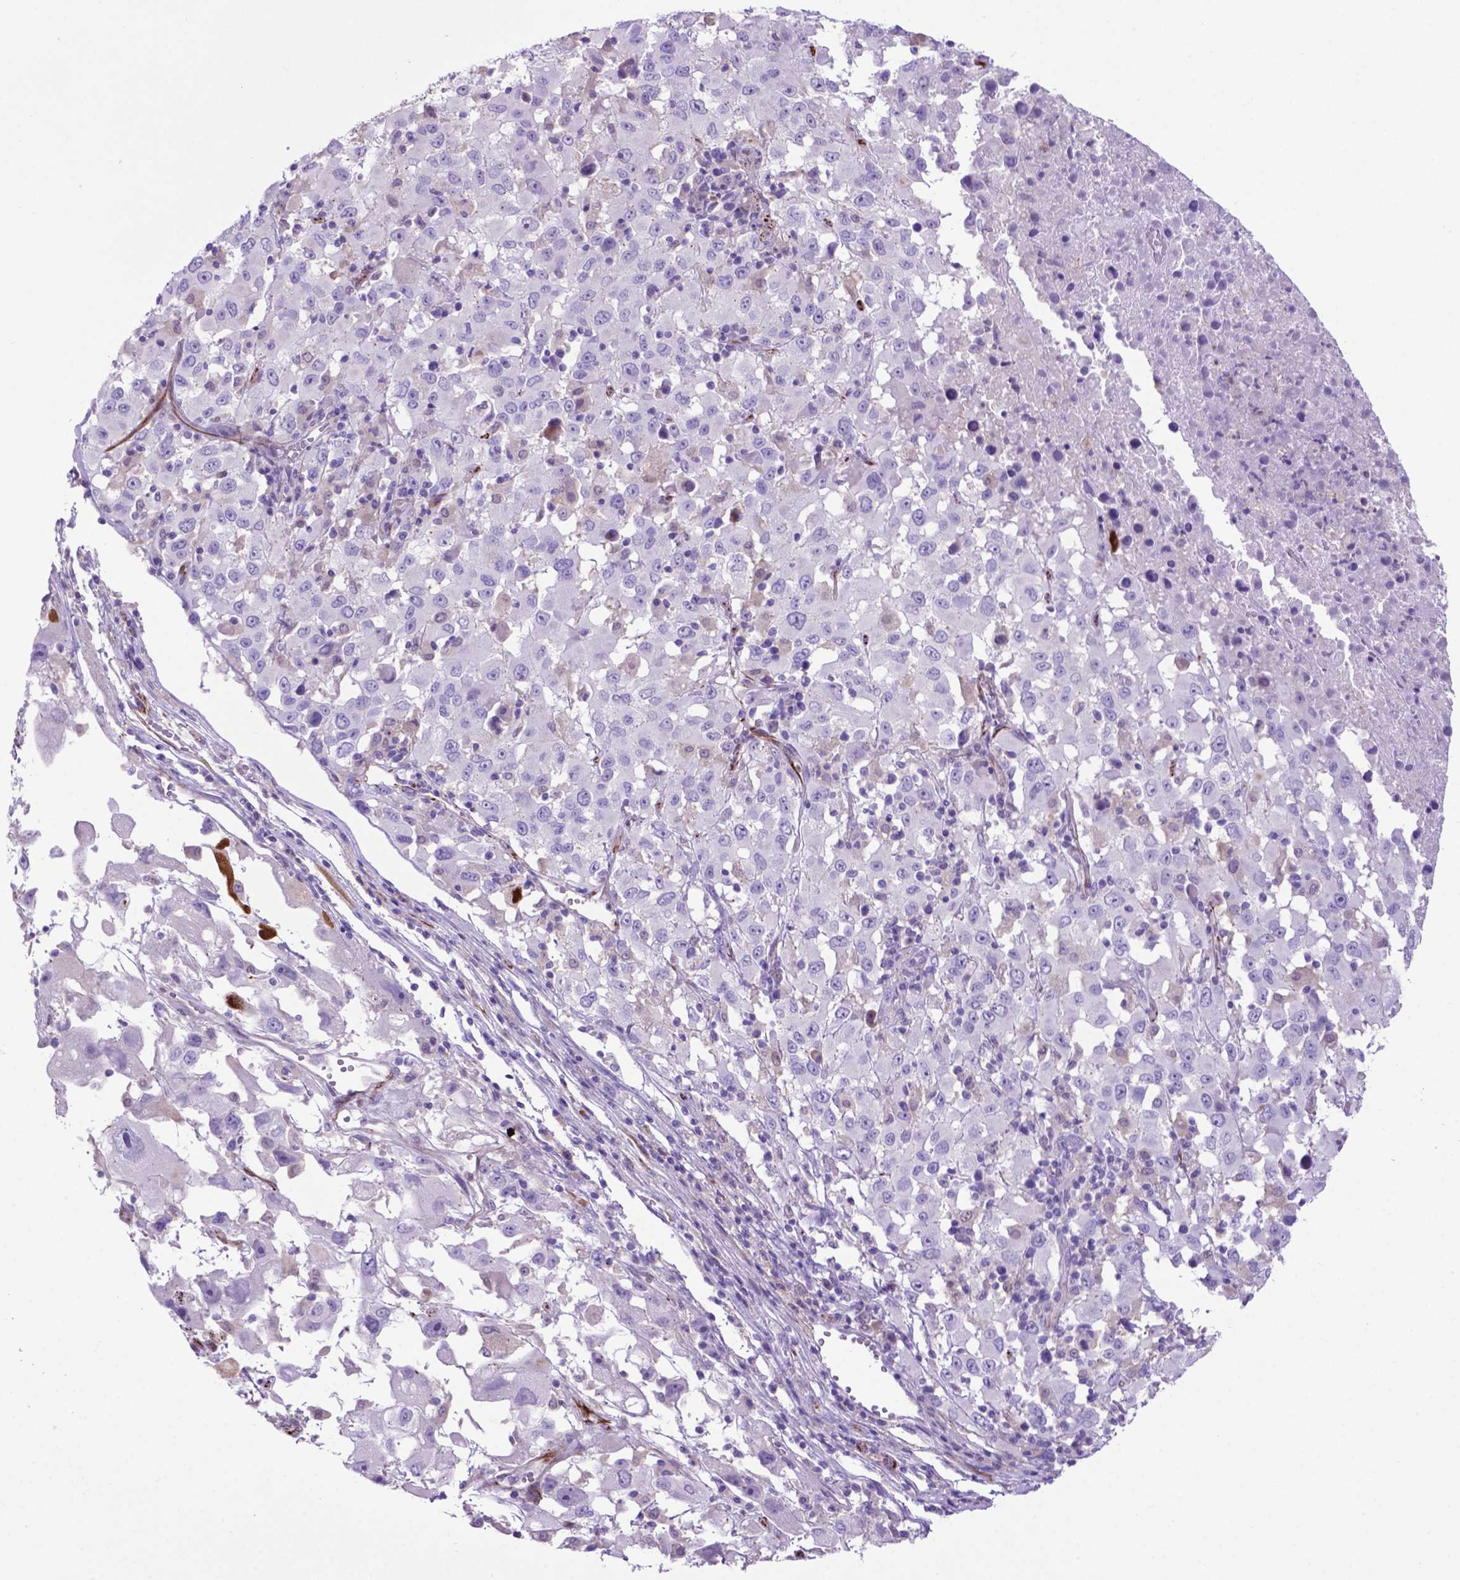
{"staining": {"intensity": "negative", "quantity": "none", "location": "none"}, "tissue": "melanoma", "cell_type": "Tumor cells", "image_type": "cancer", "snomed": [{"axis": "morphology", "description": "Malignant melanoma, Metastatic site"}, {"axis": "topography", "description": "Soft tissue"}], "caption": "Tumor cells show no significant positivity in malignant melanoma (metastatic site).", "gene": "LZTR1", "patient": {"sex": "male", "age": 50}}